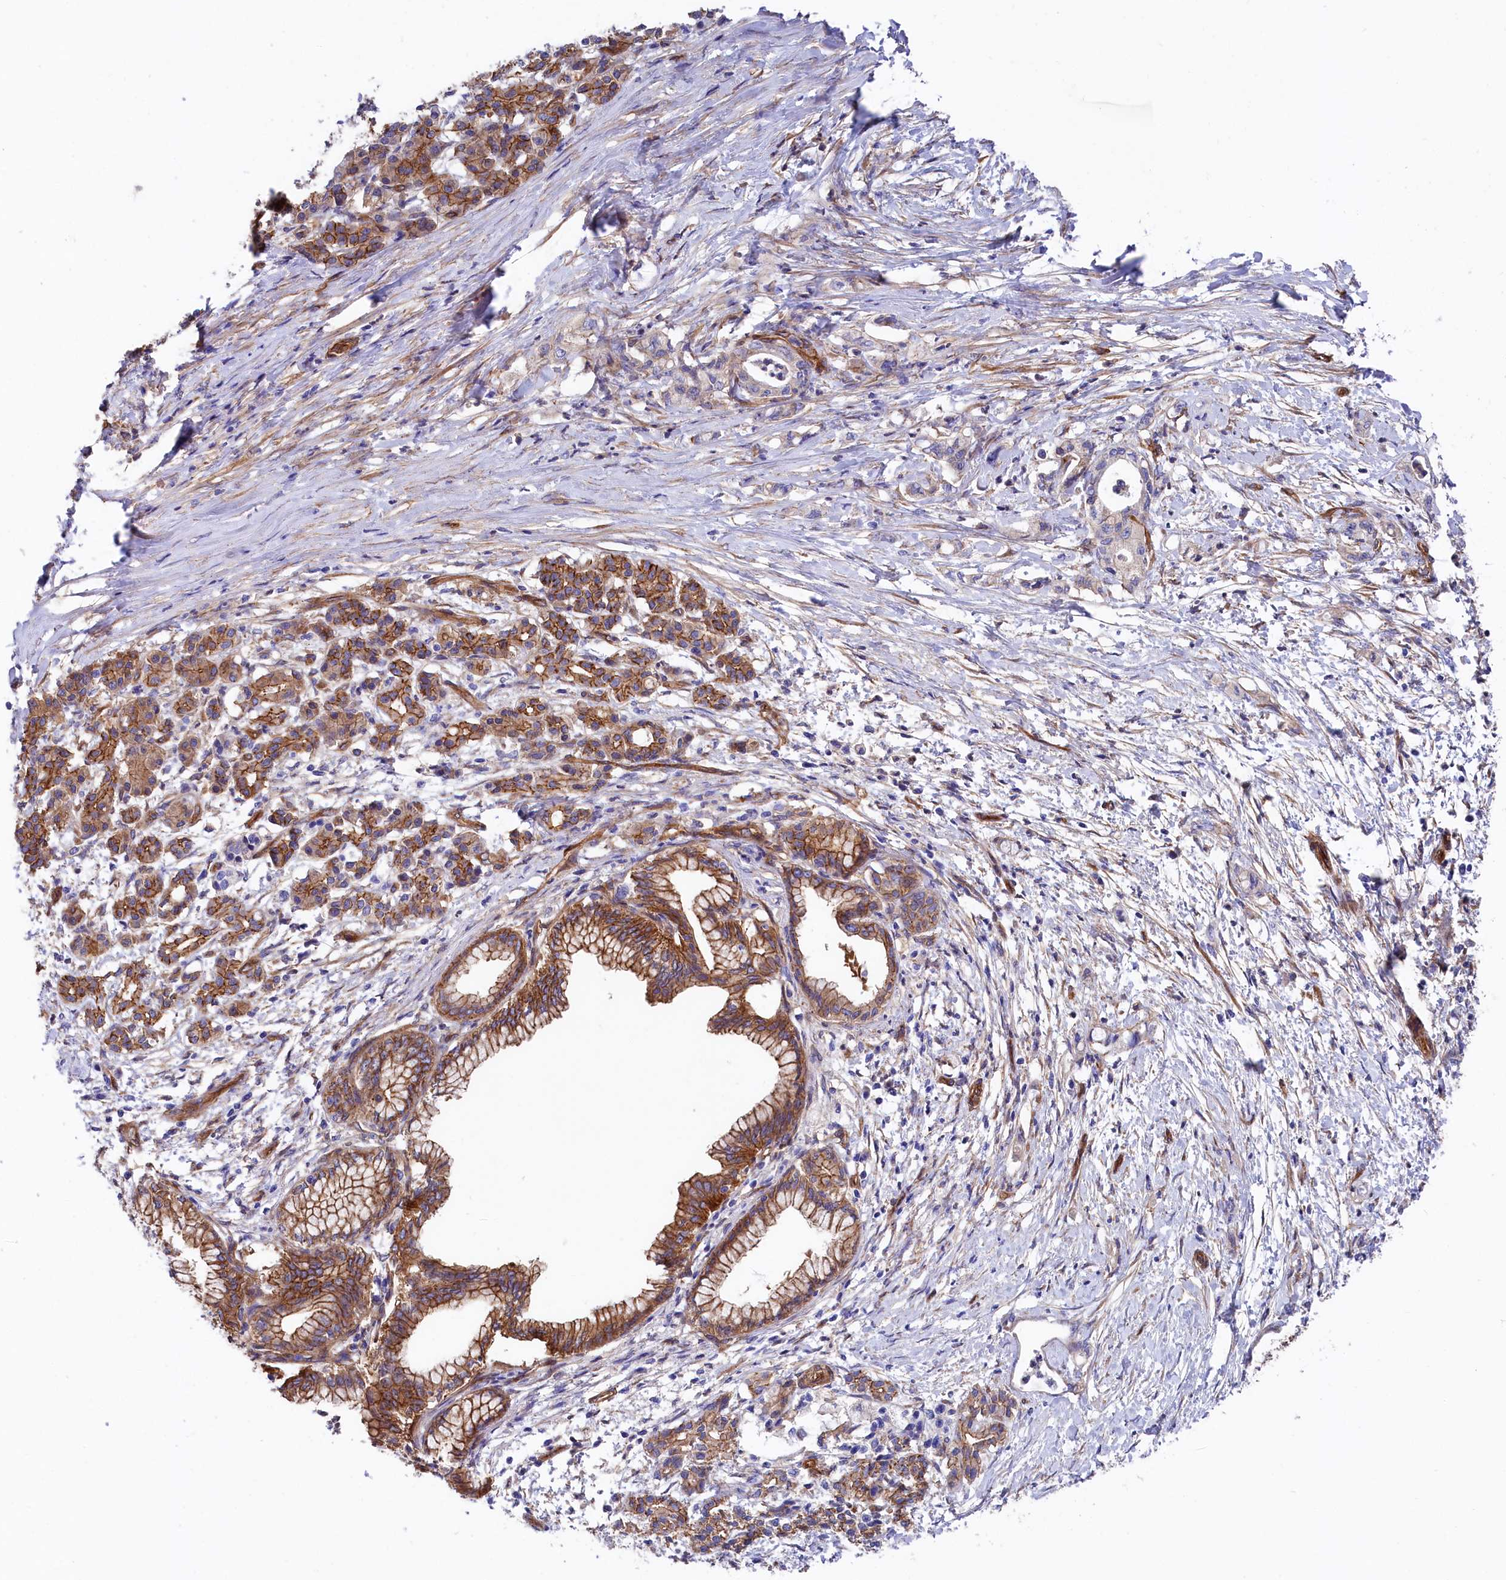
{"staining": {"intensity": "strong", "quantity": ">75%", "location": "cytoplasmic/membranous"}, "tissue": "pancreatic cancer", "cell_type": "Tumor cells", "image_type": "cancer", "snomed": [{"axis": "morphology", "description": "Adenocarcinoma, NOS"}, {"axis": "topography", "description": "Pancreas"}], "caption": "Pancreatic adenocarcinoma tissue exhibits strong cytoplasmic/membranous positivity in approximately >75% of tumor cells", "gene": "TNKS1BP1", "patient": {"sex": "female", "age": 55}}